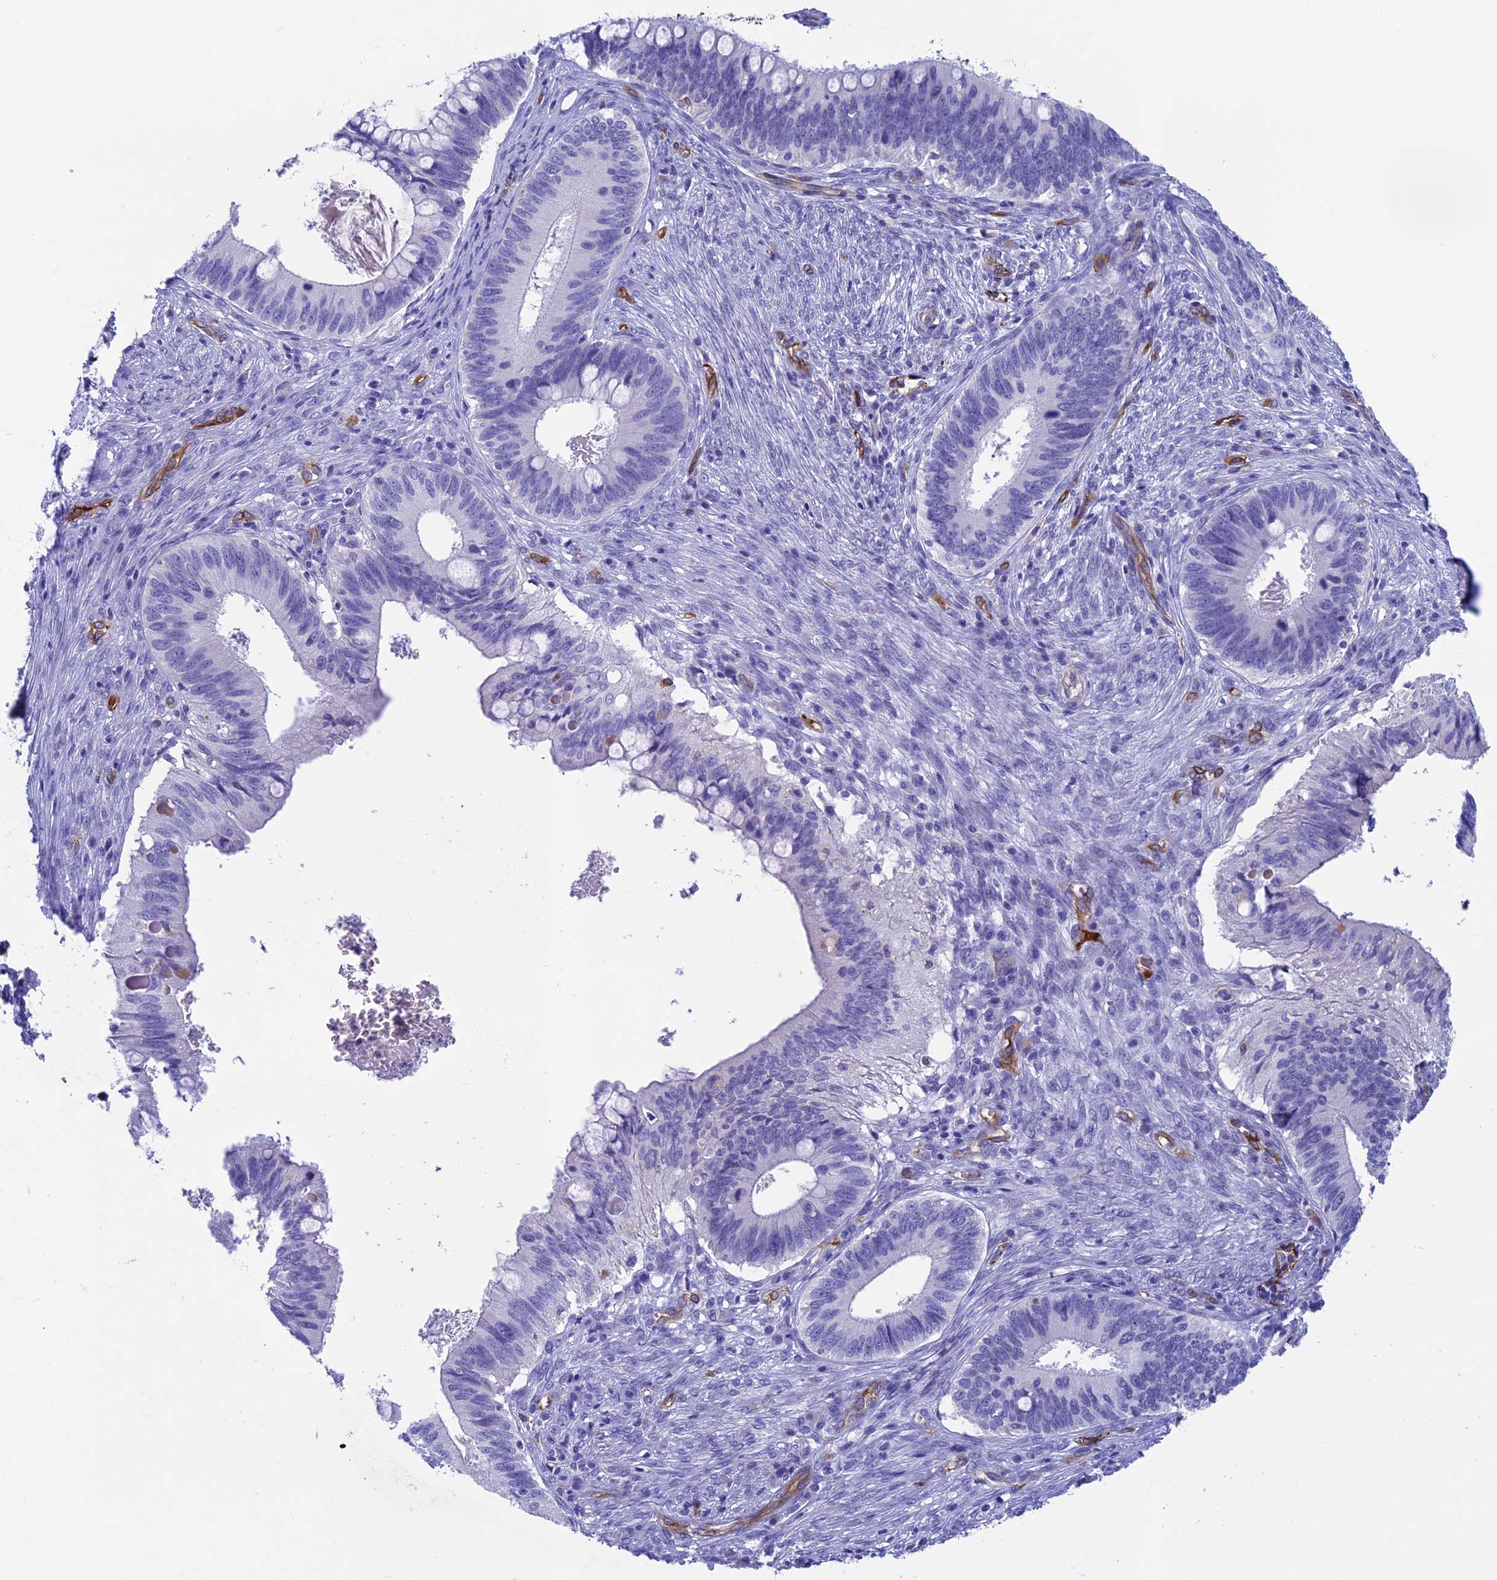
{"staining": {"intensity": "negative", "quantity": "none", "location": "none"}, "tissue": "cervical cancer", "cell_type": "Tumor cells", "image_type": "cancer", "snomed": [{"axis": "morphology", "description": "Adenocarcinoma, NOS"}, {"axis": "topography", "description": "Cervix"}], "caption": "An immunohistochemistry (IHC) micrograph of adenocarcinoma (cervical) is shown. There is no staining in tumor cells of adenocarcinoma (cervical). The staining was performed using DAB (3,3'-diaminobenzidine) to visualize the protein expression in brown, while the nuclei were stained in blue with hematoxylin (Magnification: 20x).", "gene": "INSYN1", "patient": {"sex": "female", "age": 42}}